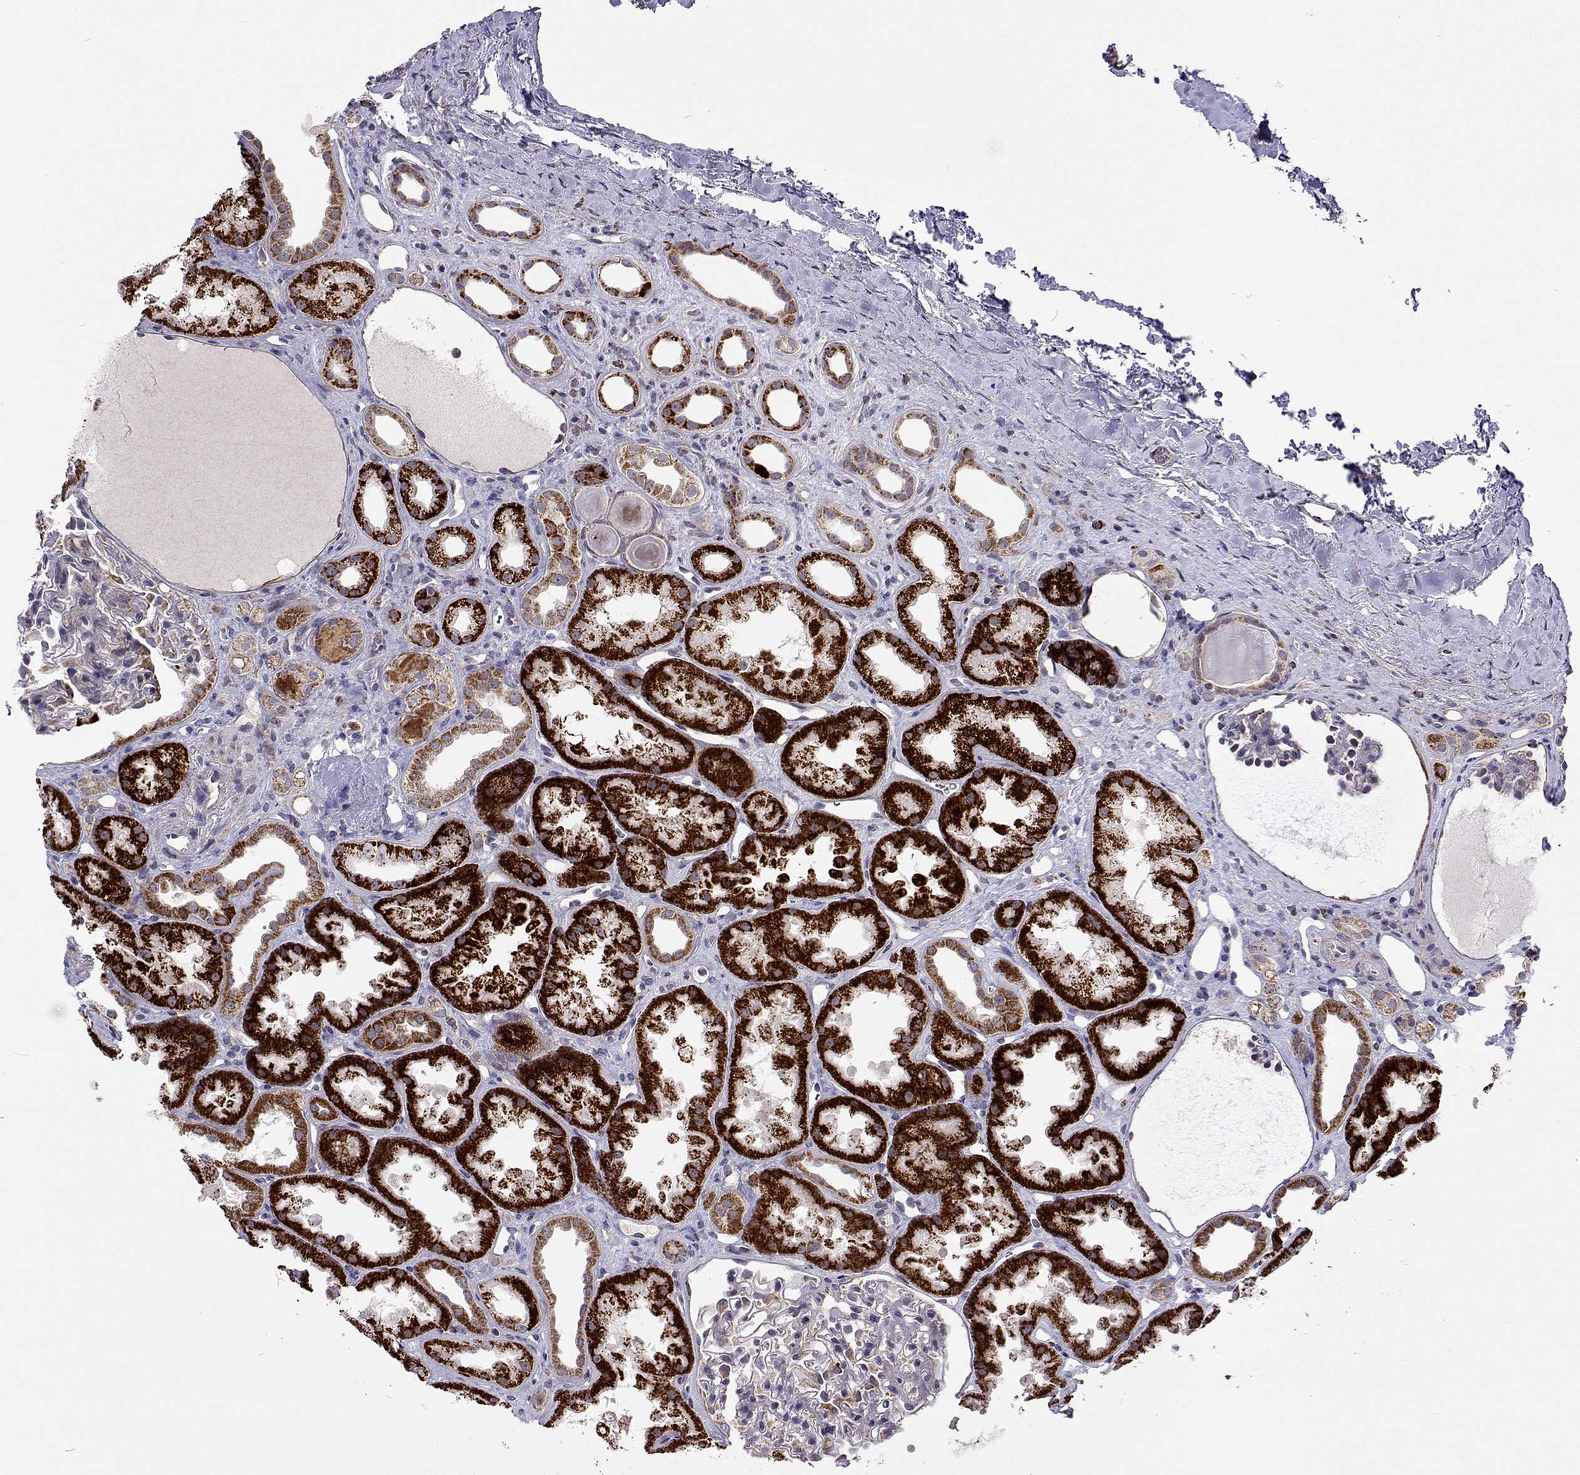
{"staining": {"intensity": "weak", "quantity": "<25%", "location": "cytoplasmic/membranous"}, "tissue": "kidney", "cell_type": "Cells in glomeruli", "image_type": "normal", "snomed": [{"axis": "morphology", "description": "Normal tissue, NOS"}, {"axis": "topography", "description": "Kidney"}], "caption": "Cells in glomeruli are negative for protein expression in normal human kidney. (DAB immunohistochemistry (IHC), high magnification).", "gene": "DHTKD1", "patient": {"sex": "male", "age": 61}}